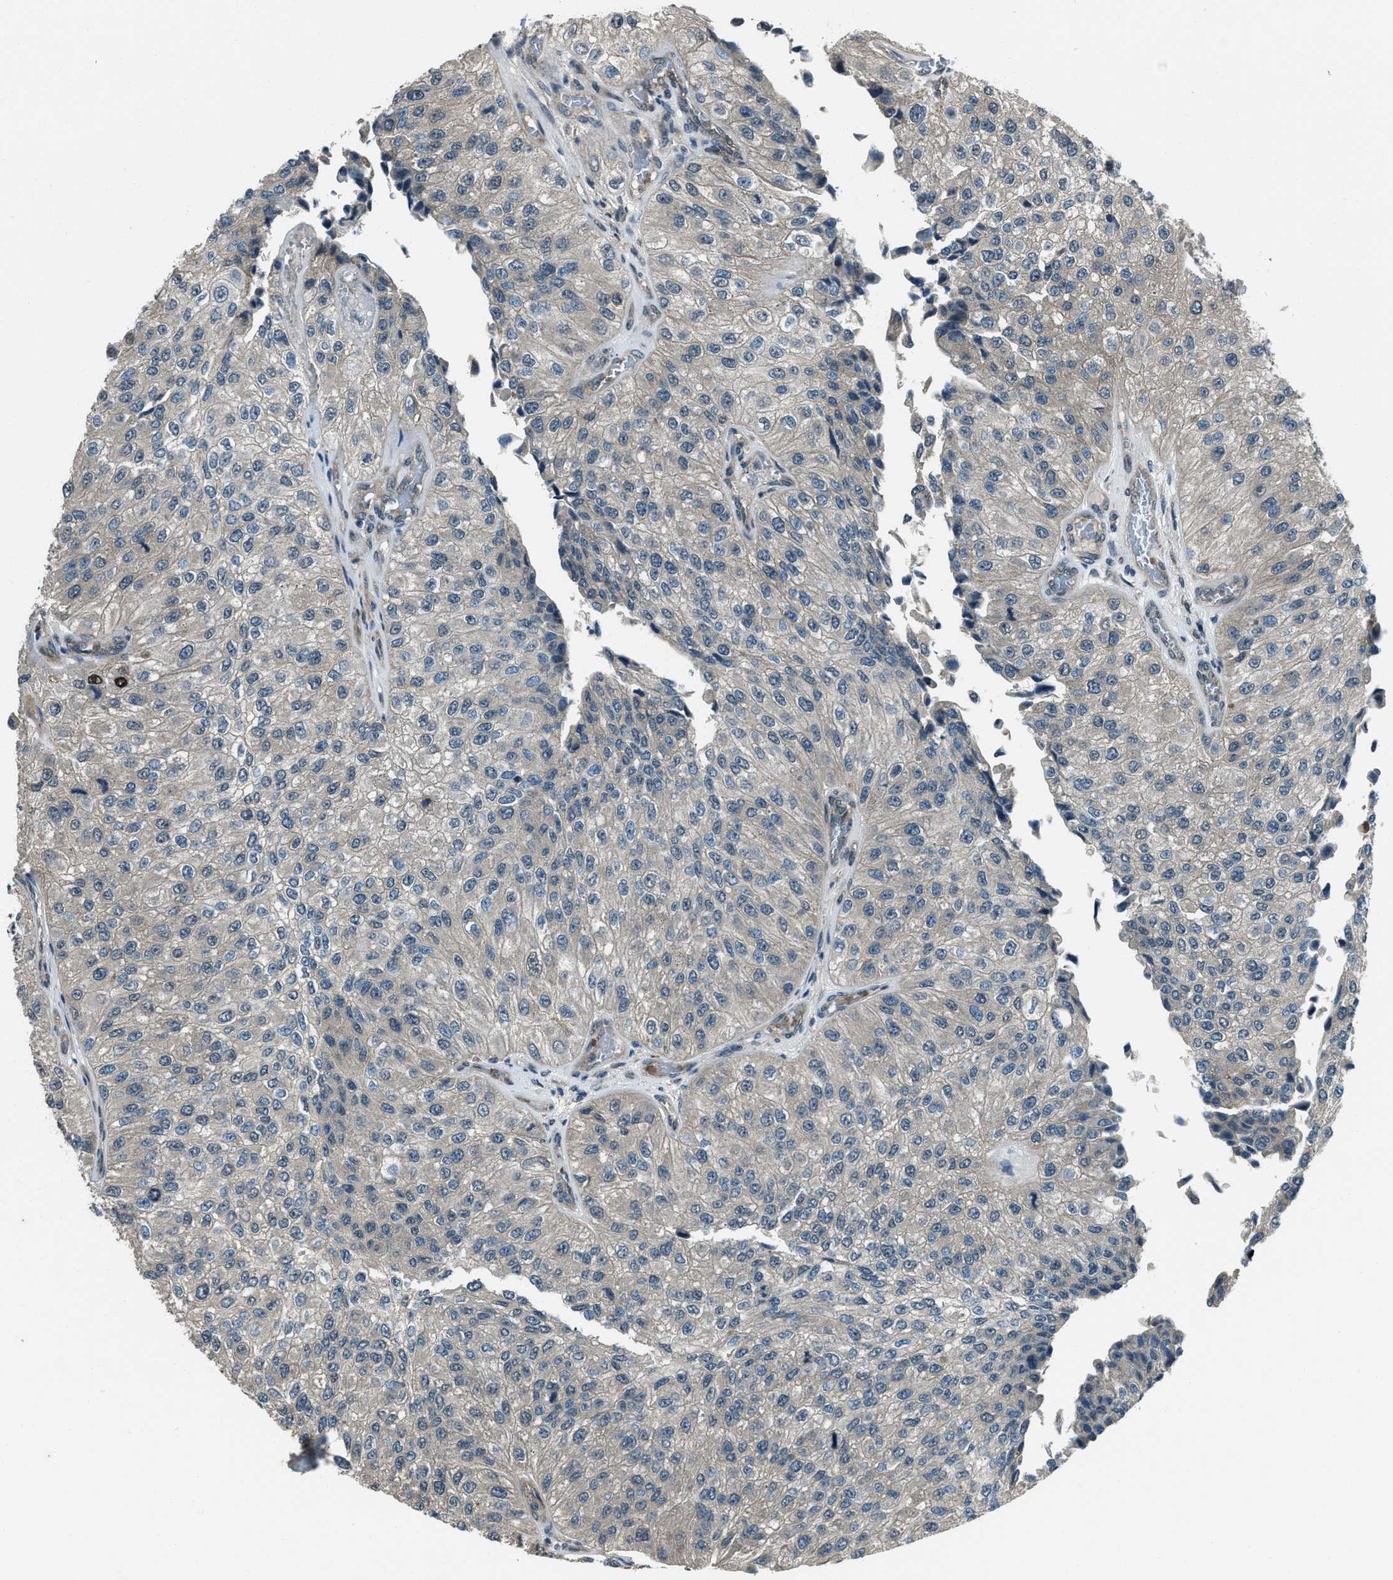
{"staining": {"intensity": "negative", "quantity": "none", "location": "none"}, "tissue": "urothelial cancer", "cell_type": "Tumor cells", "image_type": "cancer", "snomed": [{"axis": "morphology", "description": "Urothelial carcinoma, High grade"}, {"axis": "topography", "description": "Kidney"}, {"axis": "topography", "description": "Urinary bladder"}], "caption": "Tumor cells show no significant staining in urothelial cancer. (IHC, brightfield microscopy, high magnification).", "gene": "SVIL", "patient": {"sex": "male", "age": 77}}